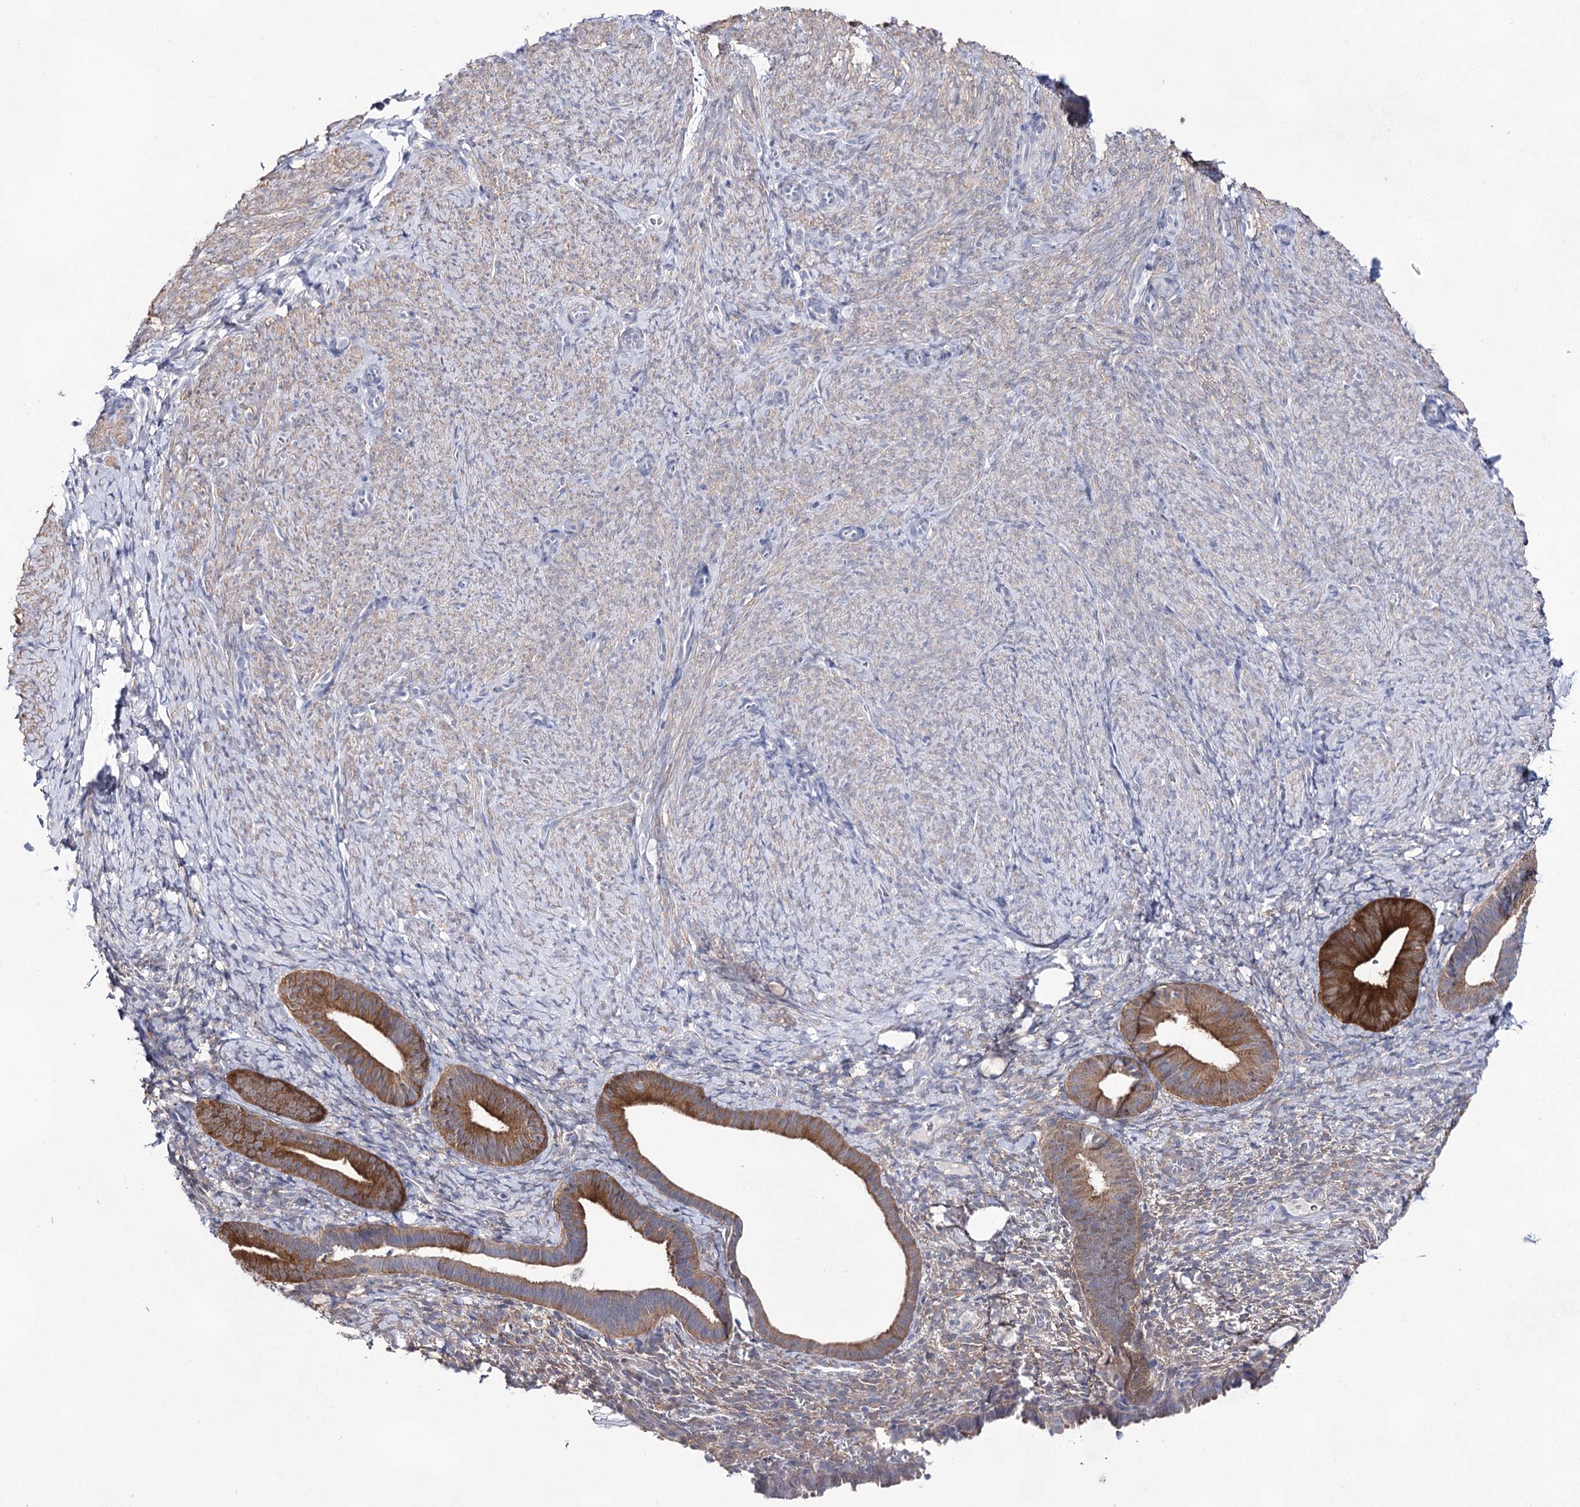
{"staining": {"intensity": "weak", "quantity": "25%-75%", "location": "cytoplasmic/membranous"}, "tissue": "endometrium", "cell_type": "Cells in endometrial stroma", "image_type": "normal", "snomed": [{"axis": "morphology", "description": "Normal tissue, NOS"}, {"axis": "topography", "description": "Endometrium"}], "caption": "Cells in endometrial stroma exhibit low levels of weak cytoplasmic/membranous positivity in approximately 25%-75% of cells in benign human endometrium. (Brightfield microscopy of DAB IHC at high magnification).", "gene": "UGDH", "patient": {"sex": "female", "age": 65}}